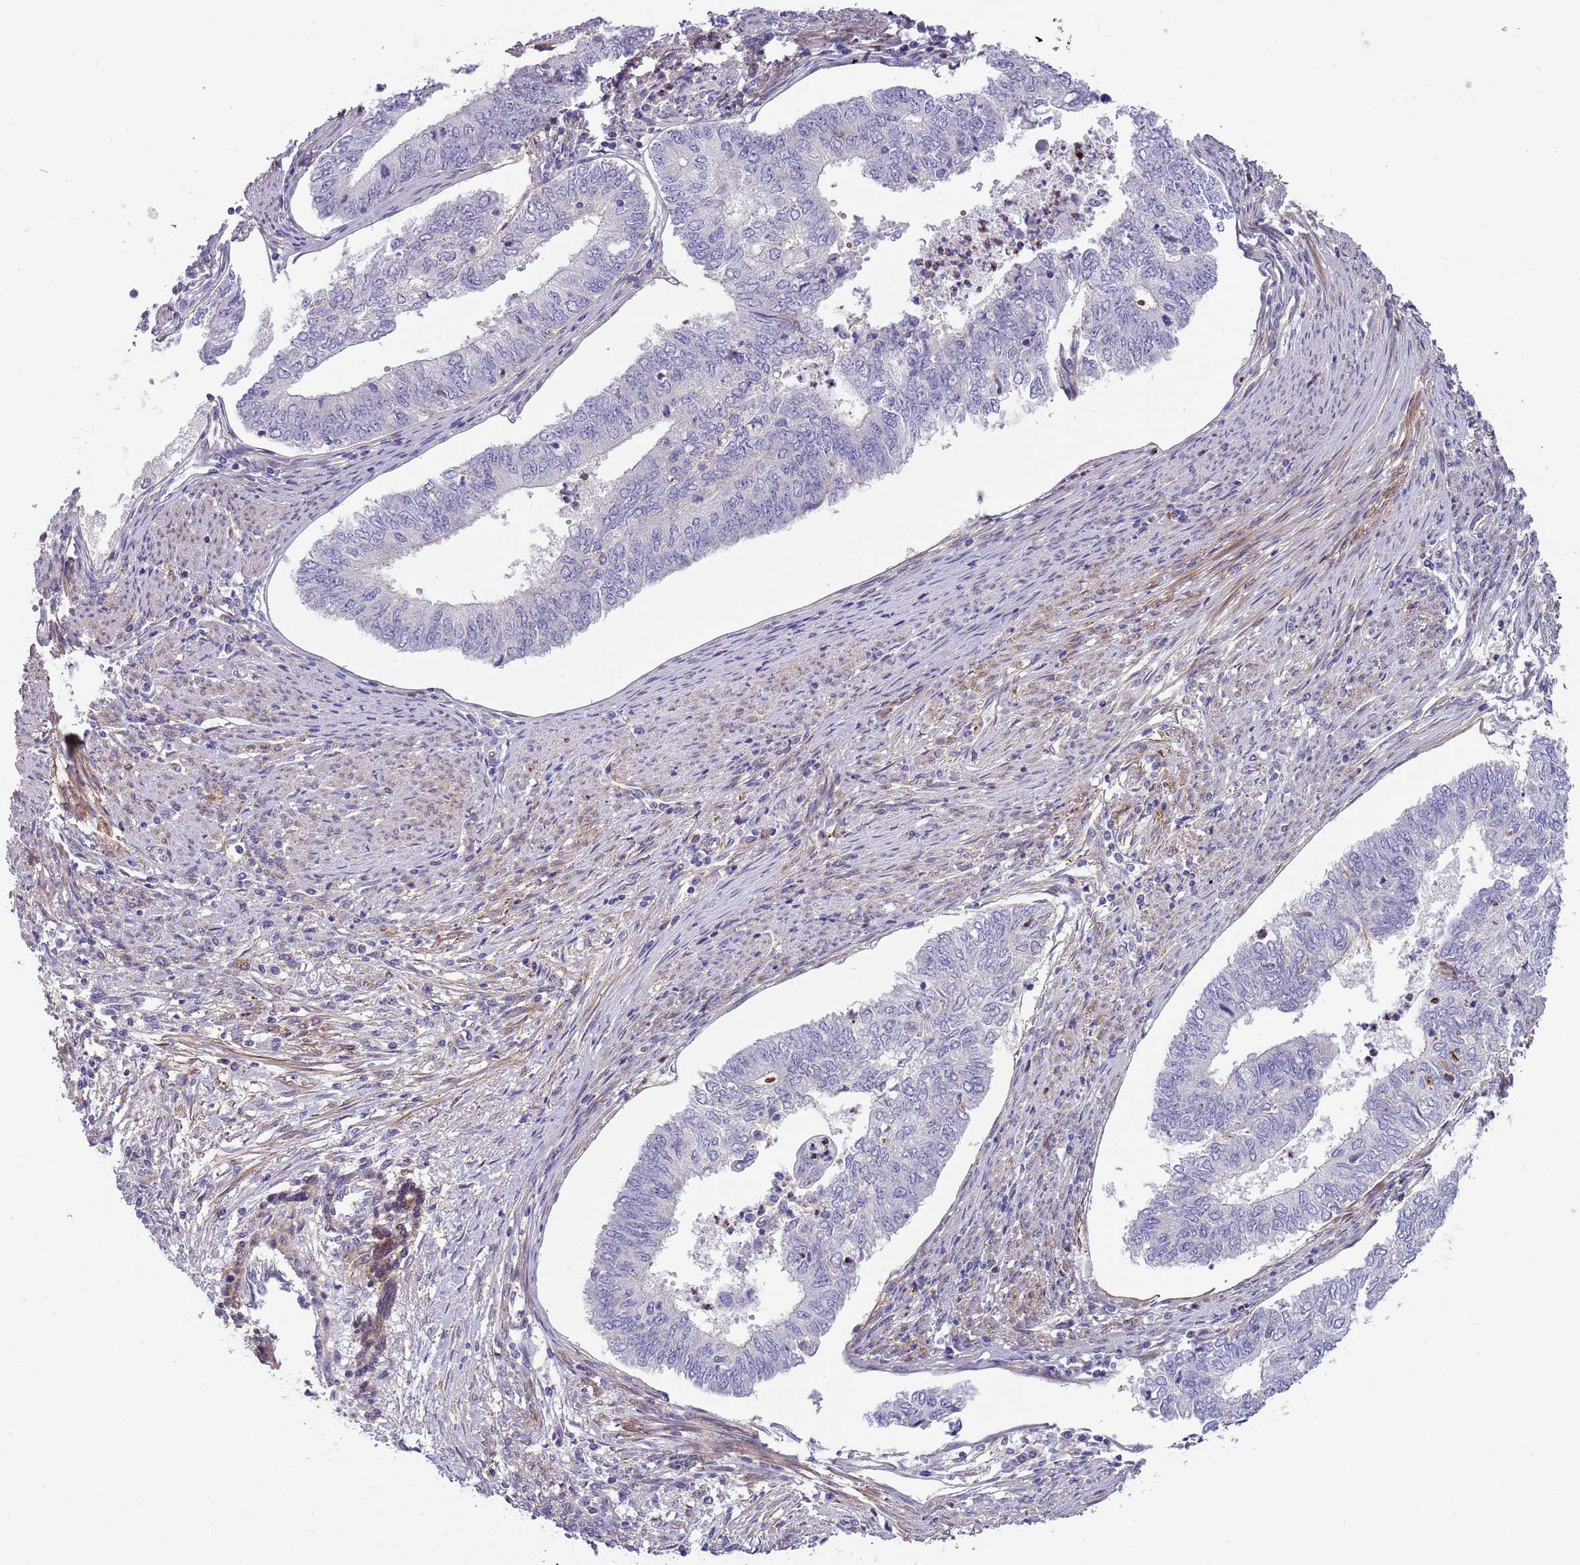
{"staining": {"intensity": "negative", "quantity": "none", "location": "none"}, "tissue": "endometrial cancer", "cell_type": "Tumor cells", "image_type": "cancer", "snomed": [{"axis": "morphology", "description": "Adenocarcinoma, NOS"}, {"axis": "topography", "description": "Endometrium"}], "caption": "Immunohistochemistry micrograph of human endometrial cancer stained for a protein (brown), which reveals no positivity in tumor cells.", "gene": "TINAGL1", "patient": {"sex": "female", "age": 68}}